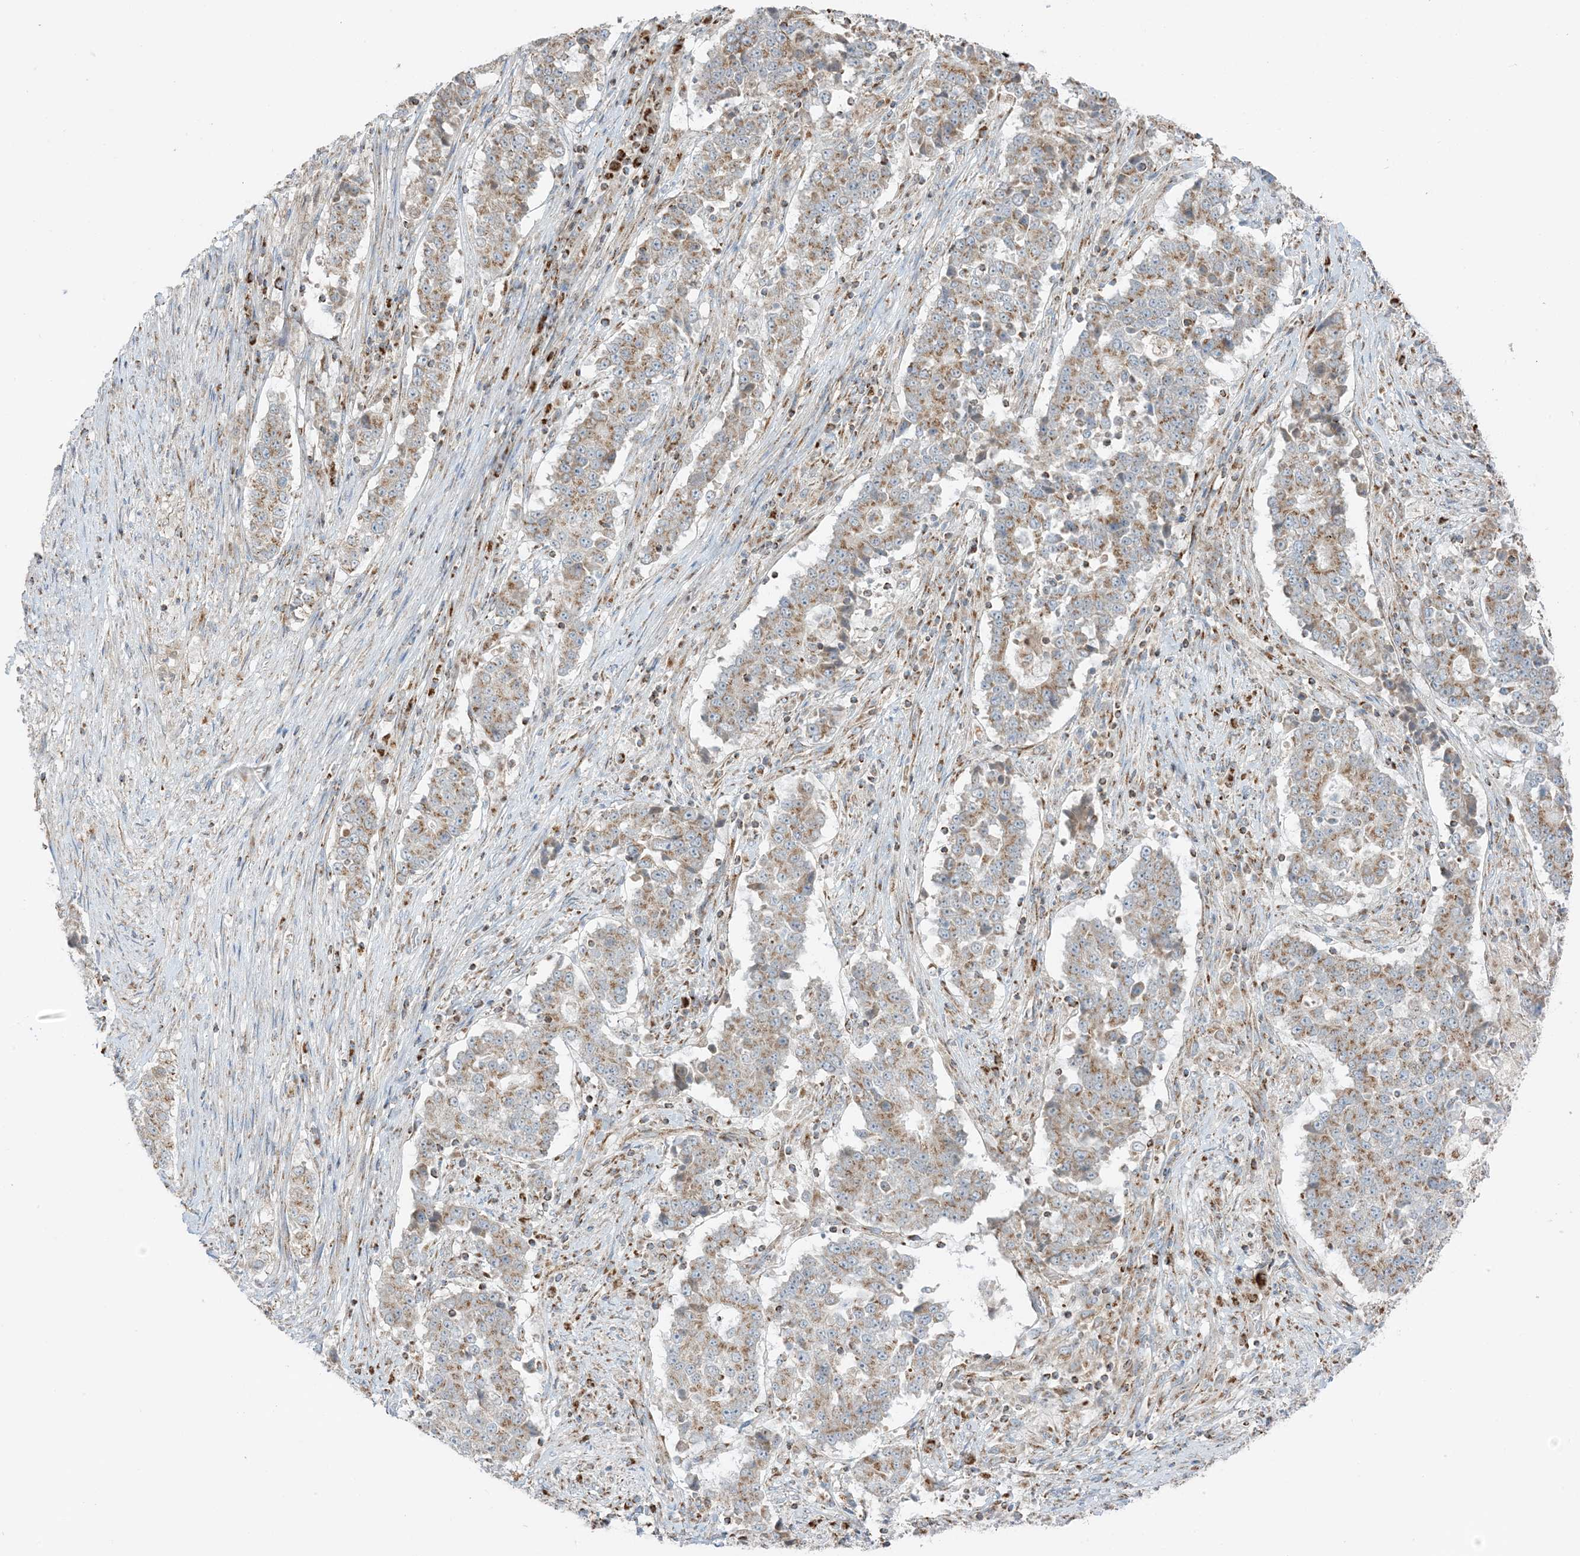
{"staining": {"intensity": "moderate", "quantity": ">75%", "location": "cytoplasmic/membranous"}, "tissue": "stomach cancer", "cell_type": "Tumor cells", "image_type": "cancer", "snomed": [{"axis": "morphology", "description": "Adenocarcinoma, NOS"}, {"axis": "topography", "description": "Stomach"}], "caption": "Stomach cancer stained for a protein demonstrates moderate cytoplasmic/membranous positivity in tumor cells. (IHC, brightfield microscopy, high magnification).", "gene": "SLC25A12", "patient": {"sex": "male", "age": 59}}